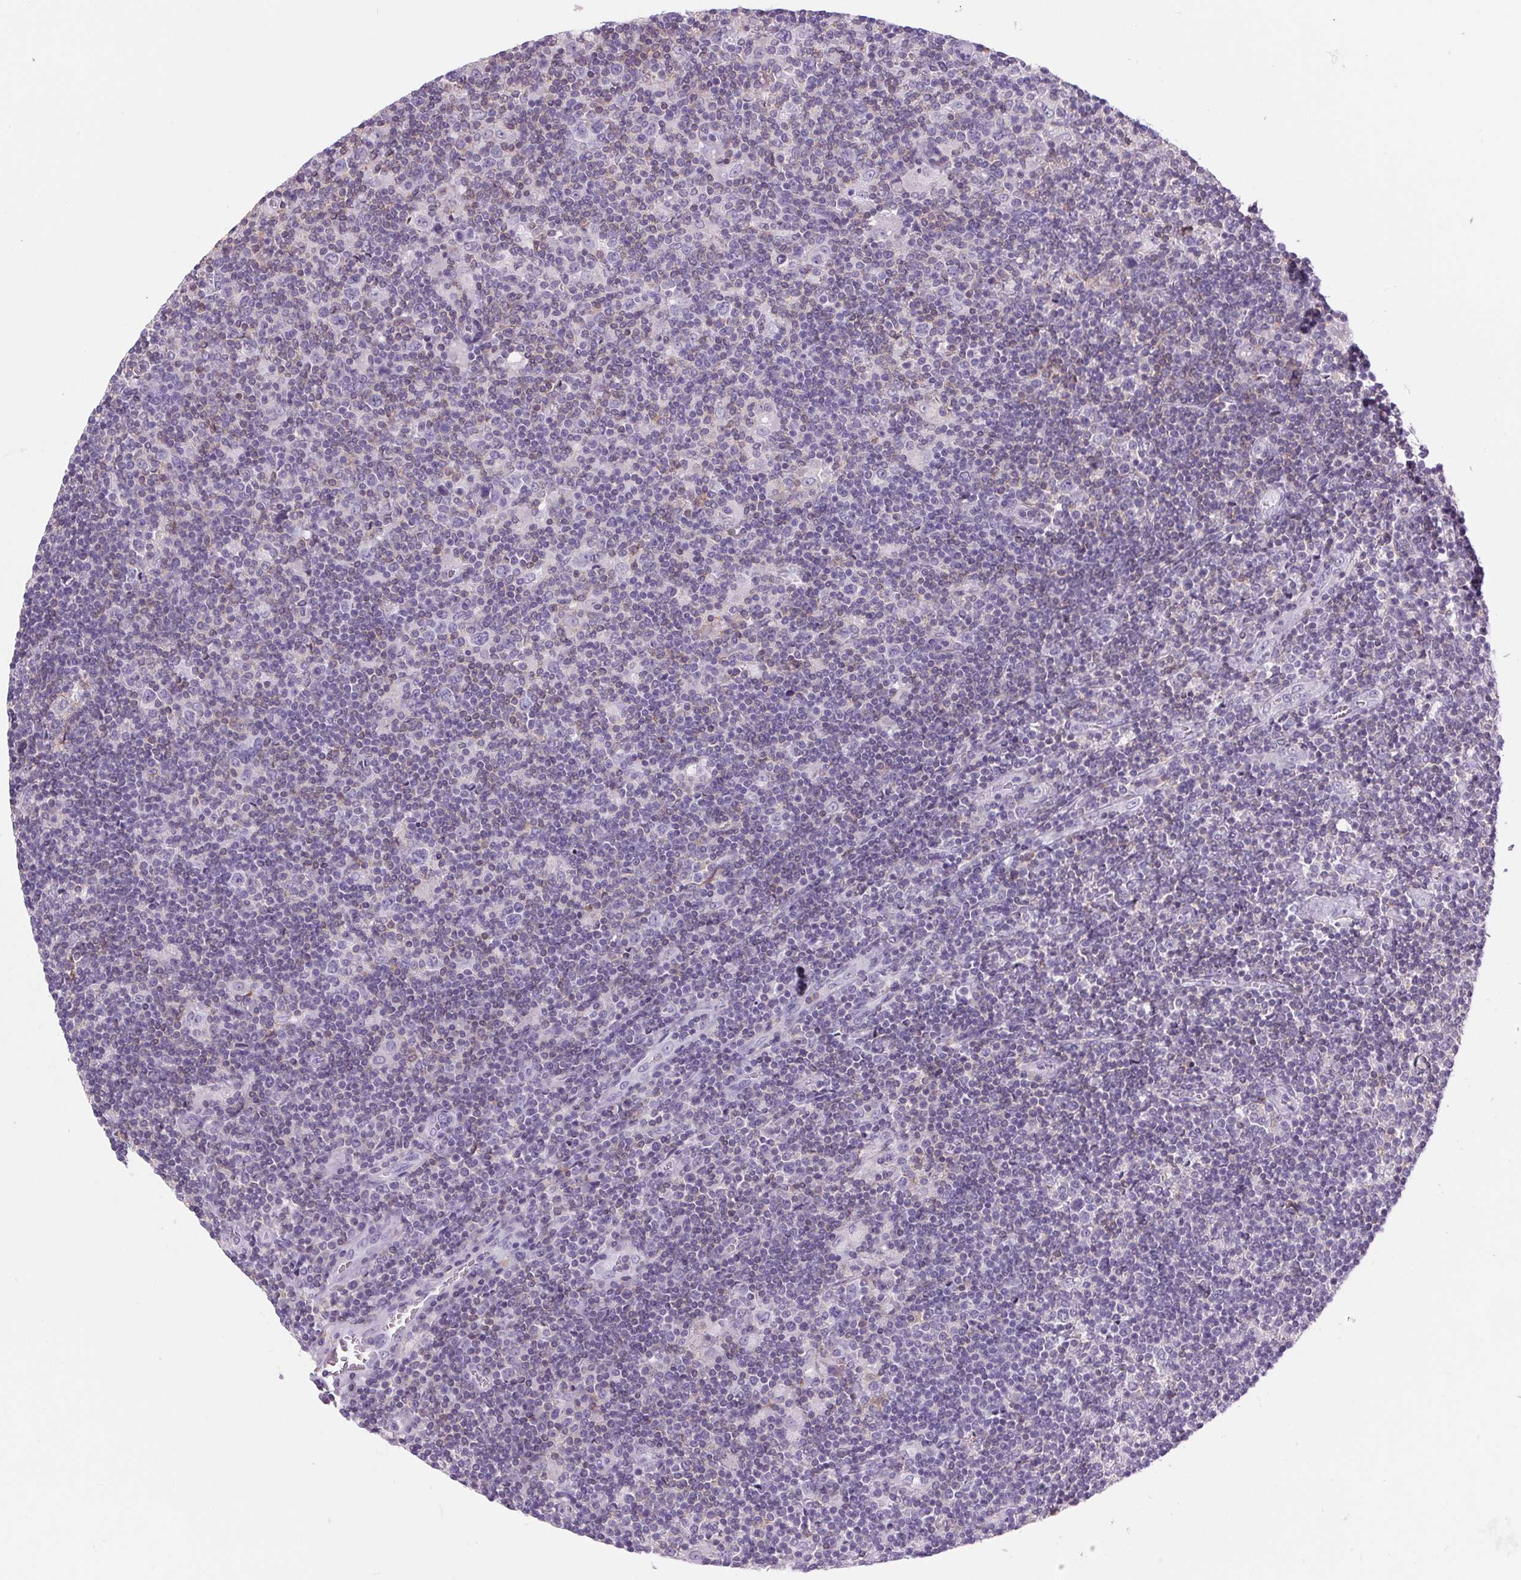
{"staining": {"intensity": "negative", "quantity": "none", "location": "none"}, "tissue": "lymphoma", "cell_type": "Tumor cells", "image_type": "cancer", "snomed": [{"axis": "morphology", "description": "Hodgkin's disease, NOS"}, {"axis": "topography", "description": "Lymph node"}], "caption": "There is no significant positivity in tumor cells of Hodgkin's disease. (DAB (3,3'-diaminobenzidine) immunohistochemistry, high magnification).", "gene": "S100A2", "patient": {"sex": "male", "age": 40}}